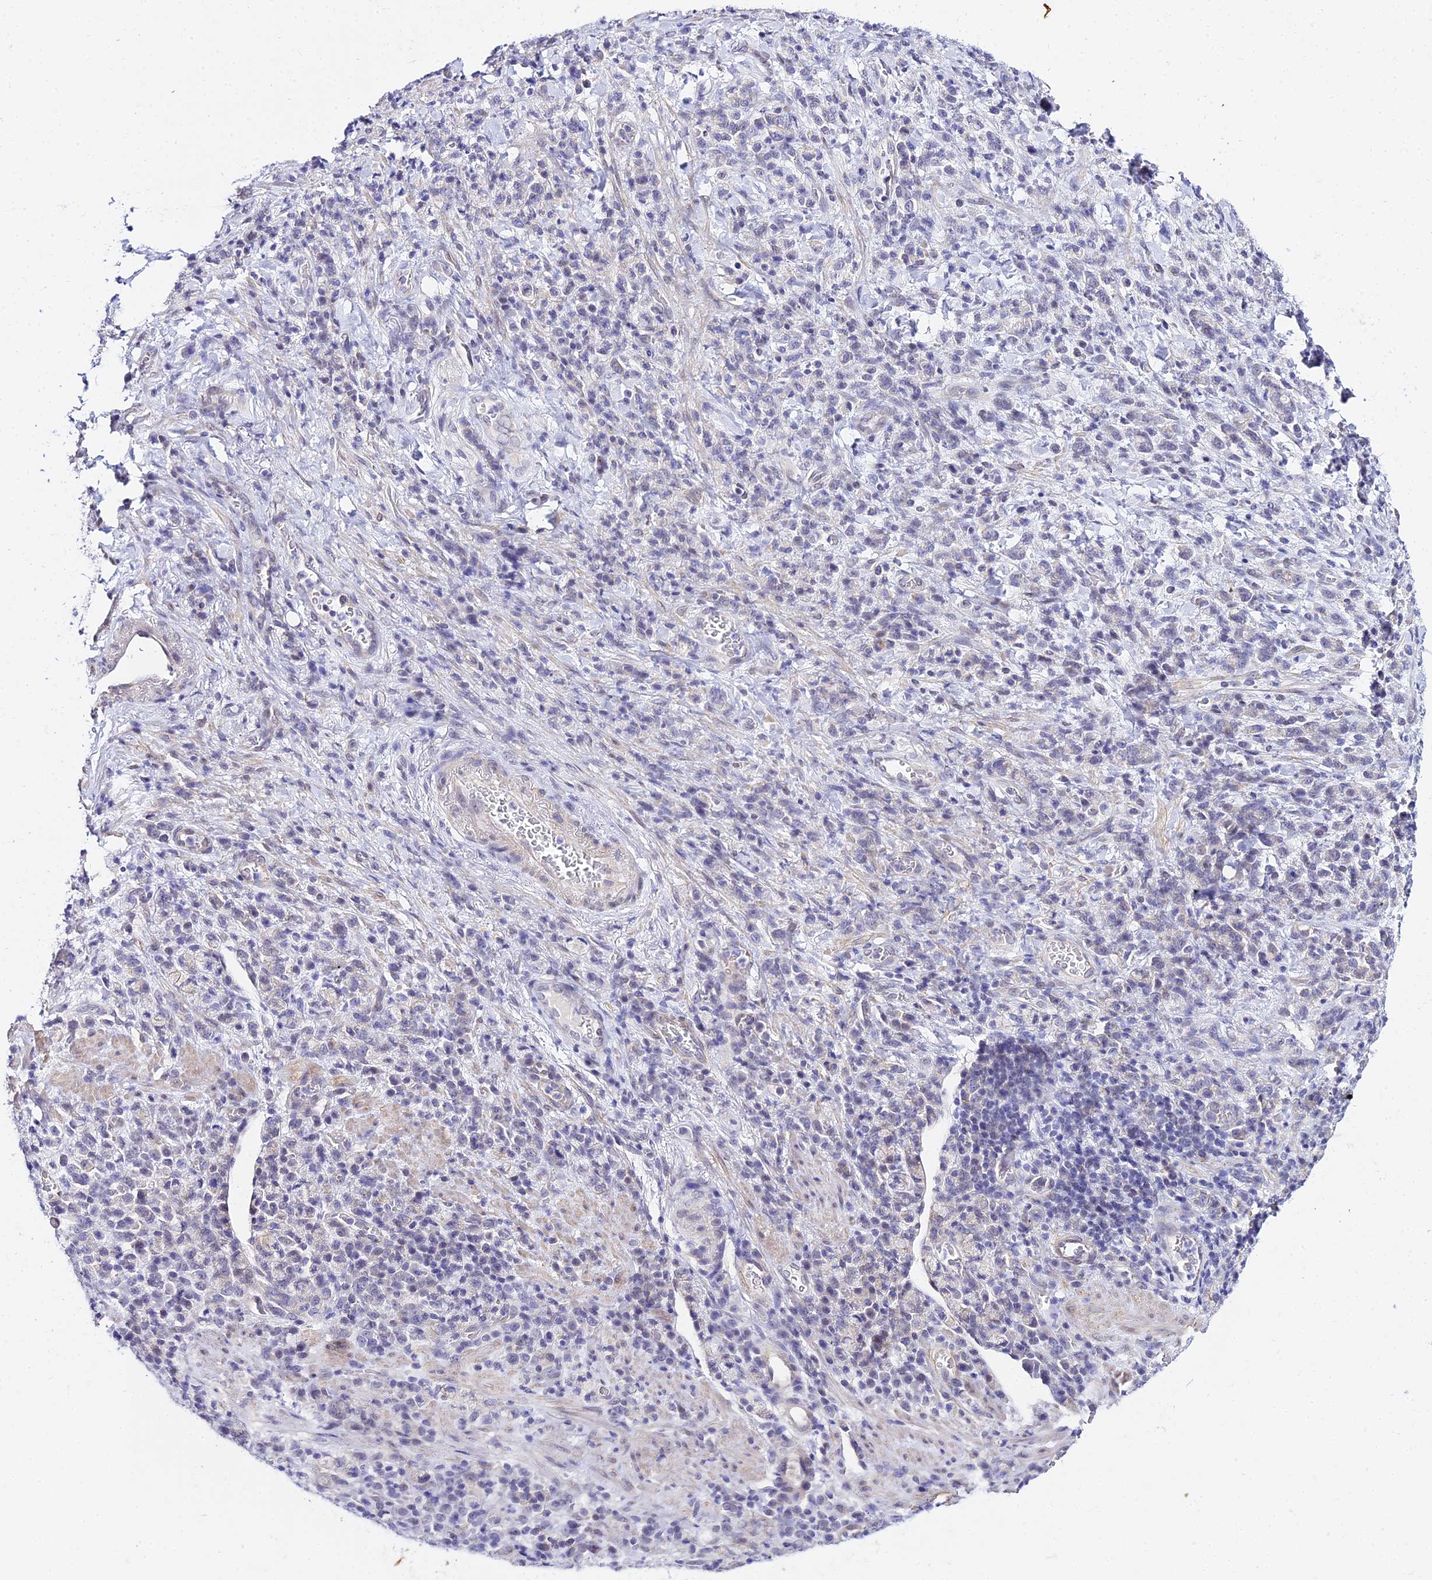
{"staining": {"intensity": "negative", "quantity": "none", "location": "none"}, "tissue": "stomach cancer", "cell_type": "Tumor cells", "image_type": "cancer", "snomed": [{"axis": "morphology", "description": "Adenocarcinoma, NOS"}, {"axis": "topography", "description": "Stomach"}], "caption": "Tumor cells are negative for protein expression in human stomach cancer (adenocarcinoma). The staining was performed using DAB to visualize the protein expression in brown, while the nuclei were stained in blue with hematoxylin (Magnification: 20x).", "gene": "ZNF628", "patient": {"sex": "male", "age": 76}}